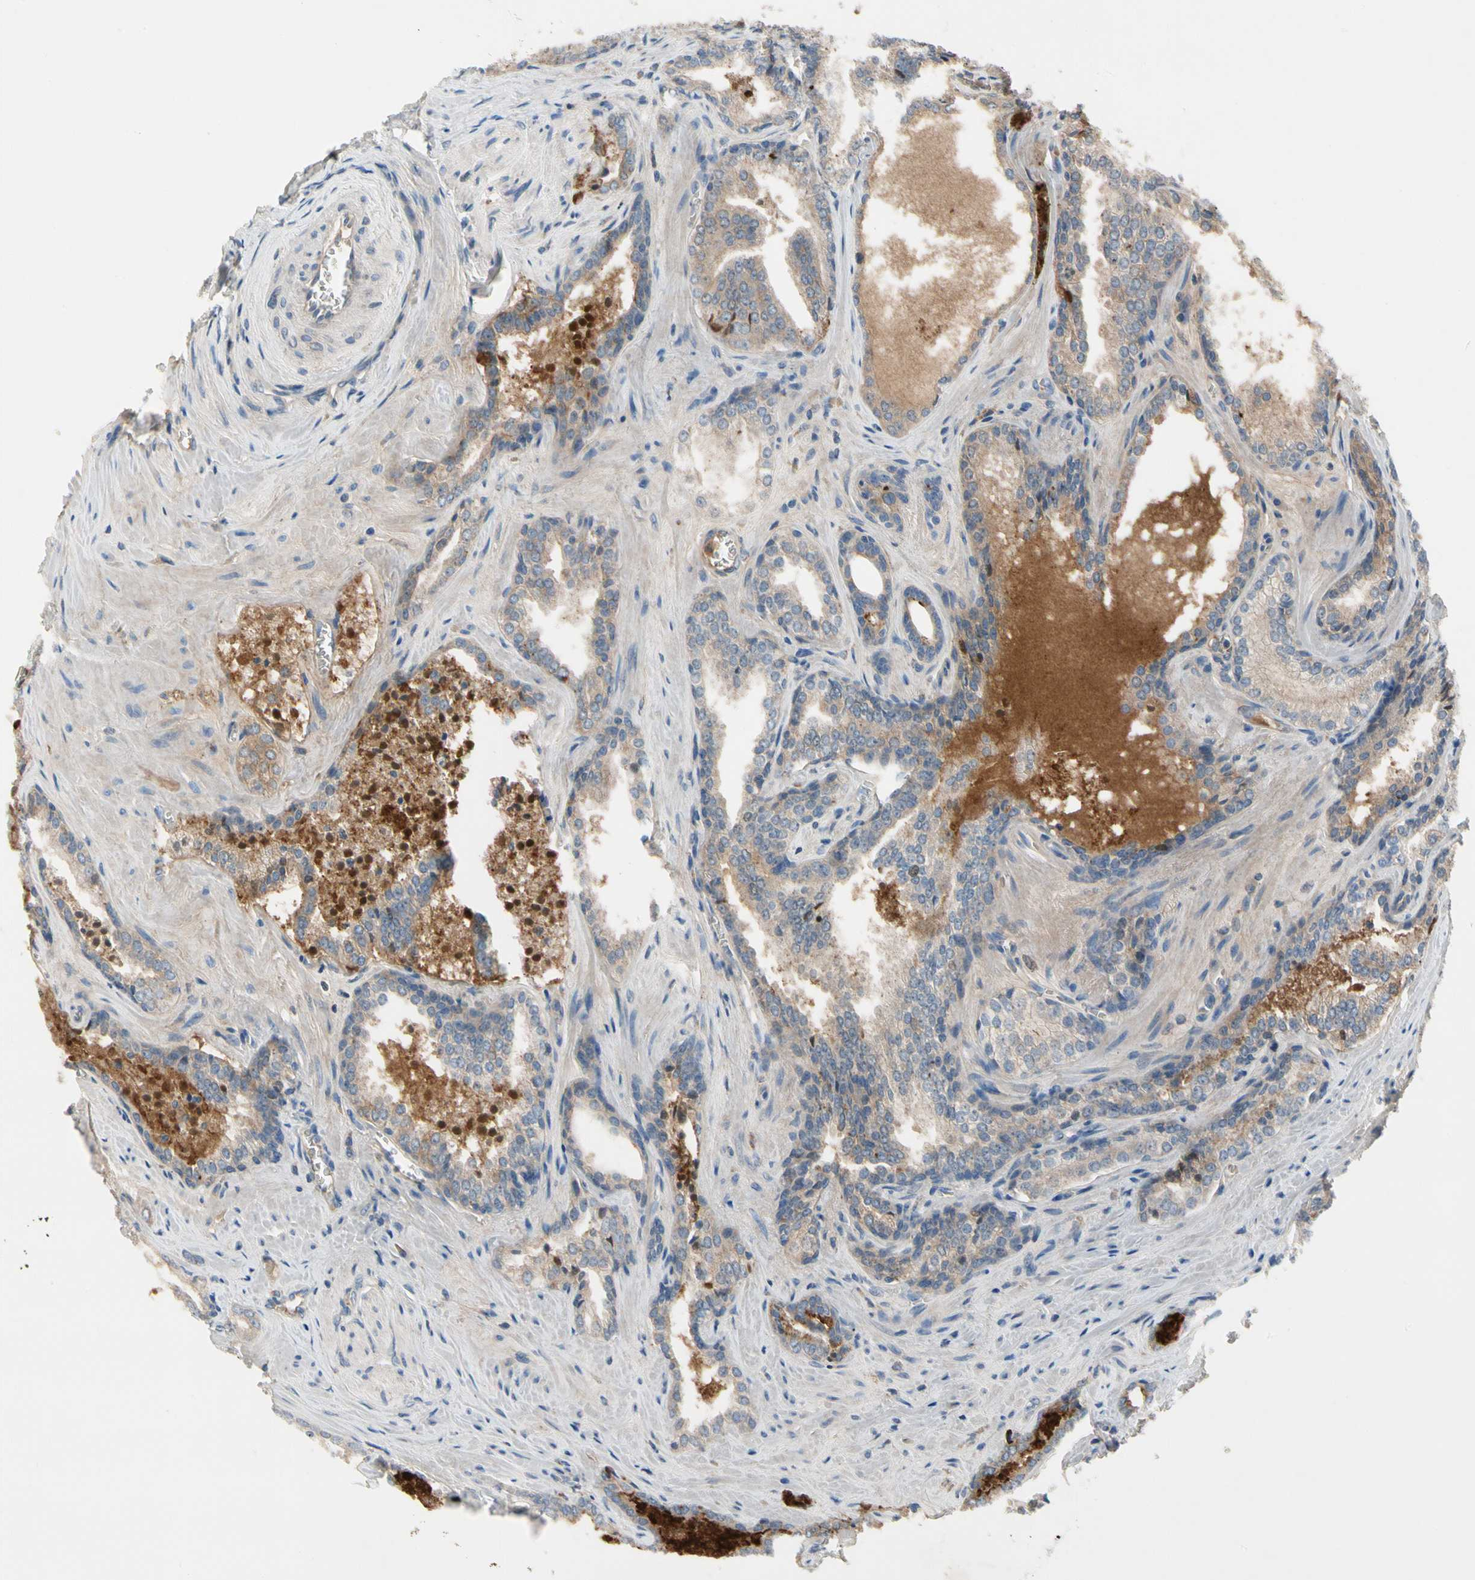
{"staining": {"intensity": "weak", "quantity": ">75%", "location": "cytoplasmic/membranous"}, "tissue": "prostate cancer", "cell_type": "Tumor cells", "image_type": "cancer", "snomed": [{"axis": "morphology", "description": "Adenocarcinoma, Low grade"}, {"axis": "topography", "description": "Prostate"}], "caption": "A high-resolution image shows IHC staining of prostate cancer (low-grade adenocarcinoma), which displays weak cytoplasmic/membranous staining in approximately >75% of tumor cells.", "gene": "HJURP", "patient": {"sex": "male", "age": 60}}